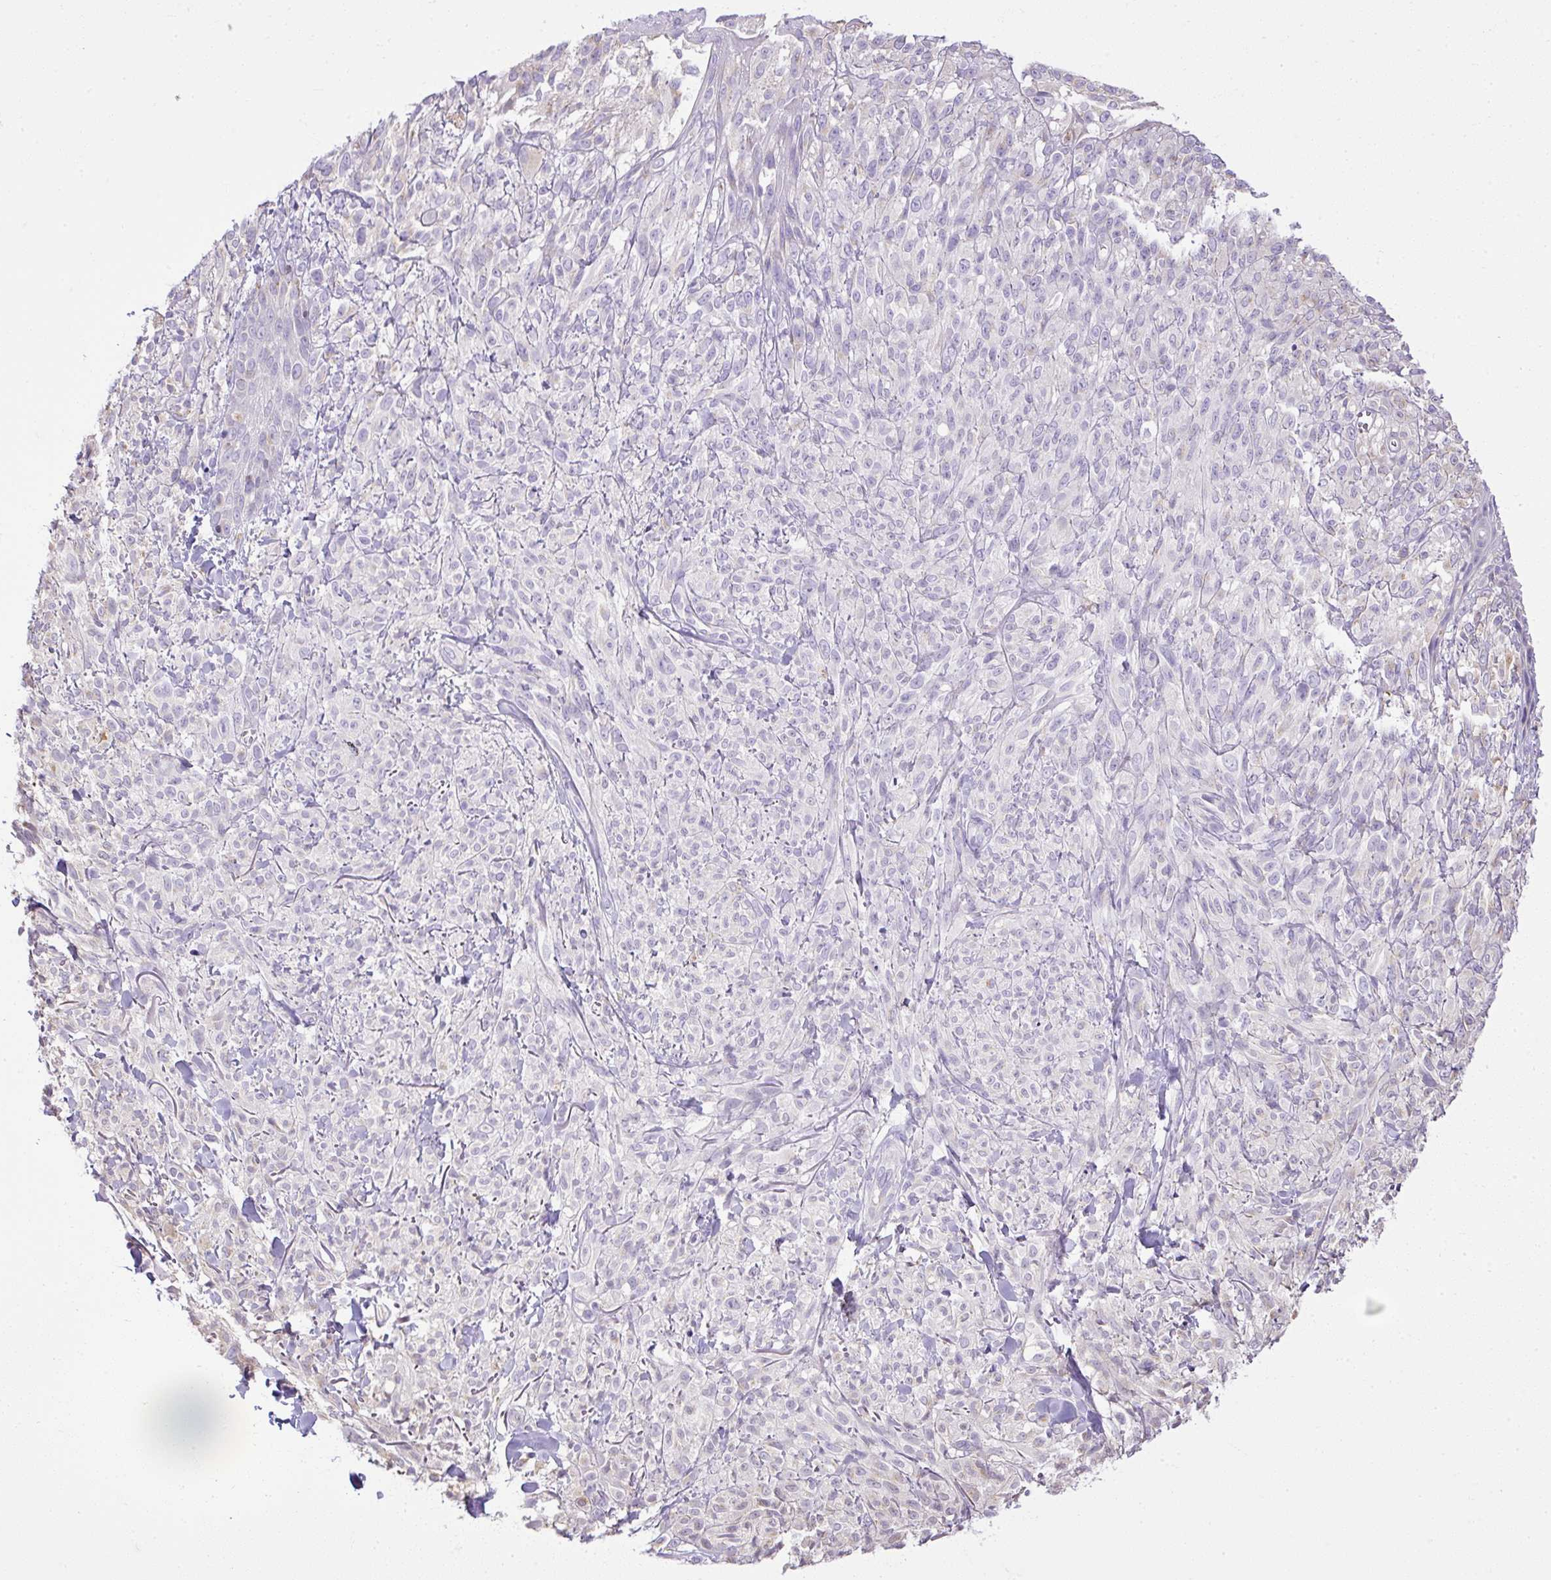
{"staining": {"intensity": "negative", "quantity": "none", "location": "none"}, "tissue": "melanoma", "cell_type": "Tumor cells", "image_type": "cancer", "snomed": [{"axis": "morphology", "description": "Malignant melanoma, NOS"}, {"axis": "topography", "description": "Skin of upper arm"}], "caption": "DAB immunohistochemical staining of malignant melanoma shows no significant expression in tumor cells.", "gene": "SMC4", "patient": {"sex": "female", "age": 65}}